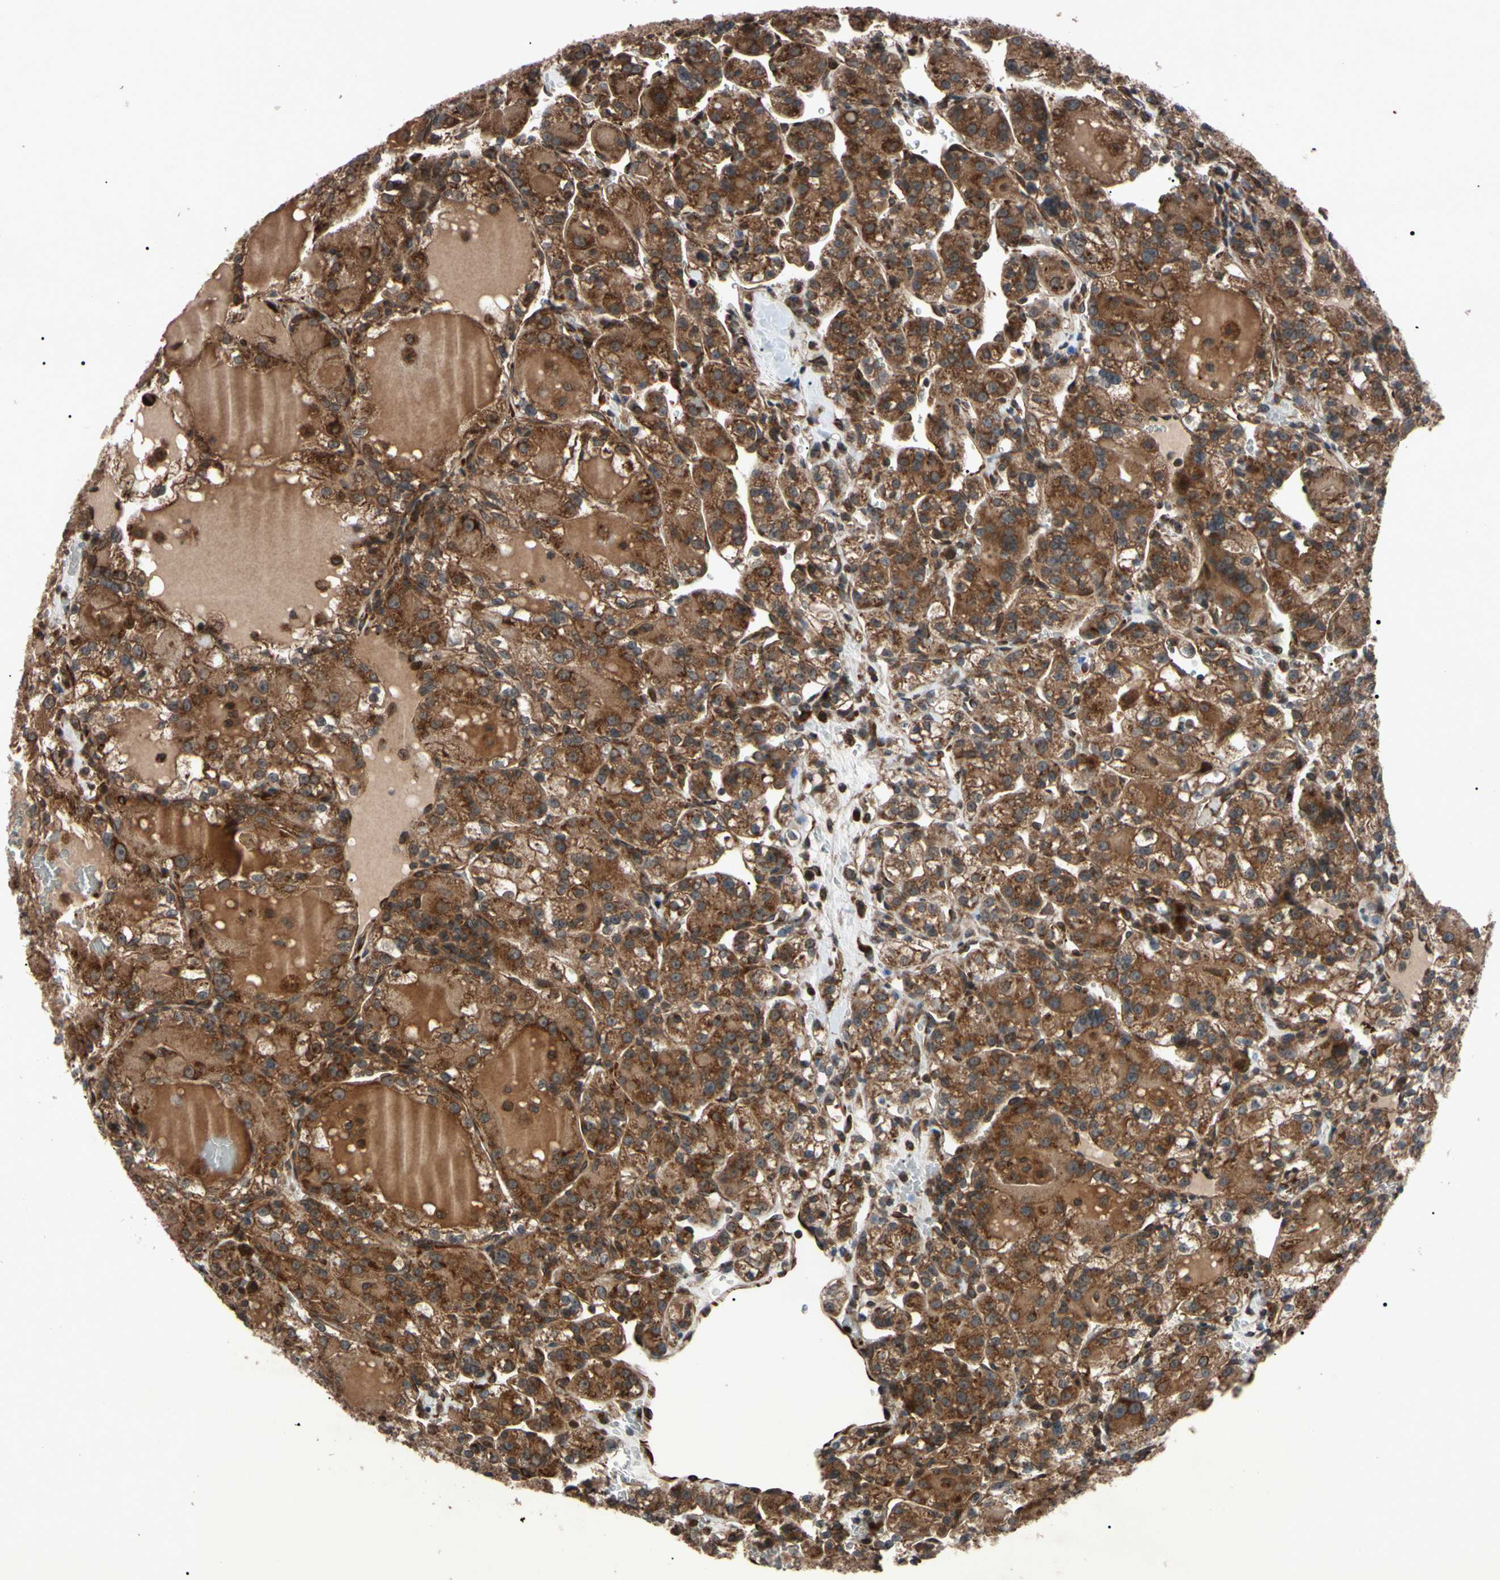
{"staining": {"intensity": "strong", "quantity": ">75%", "location": "cytoplasmic/membranous"}, "tissue": "renal cancer", "cell_type": "Tumor cells", "image_type": "cancer", "snomed": [{"axis": "morphology", "description": "Normal tissue, NOS"}, {"axis": "morphology", "description": "Adenocarcinoma, NOS"}, {"axis": "topography", "description": "Kidney"}], "caption": "This is an image of IHC staining of adenocarcinoma (renal), which shows strong positivity in the cytoplasmic/membranous of tumor cells.", "gene": "GUCY1B1", "patient": {"sex": "male", "age": 61}}